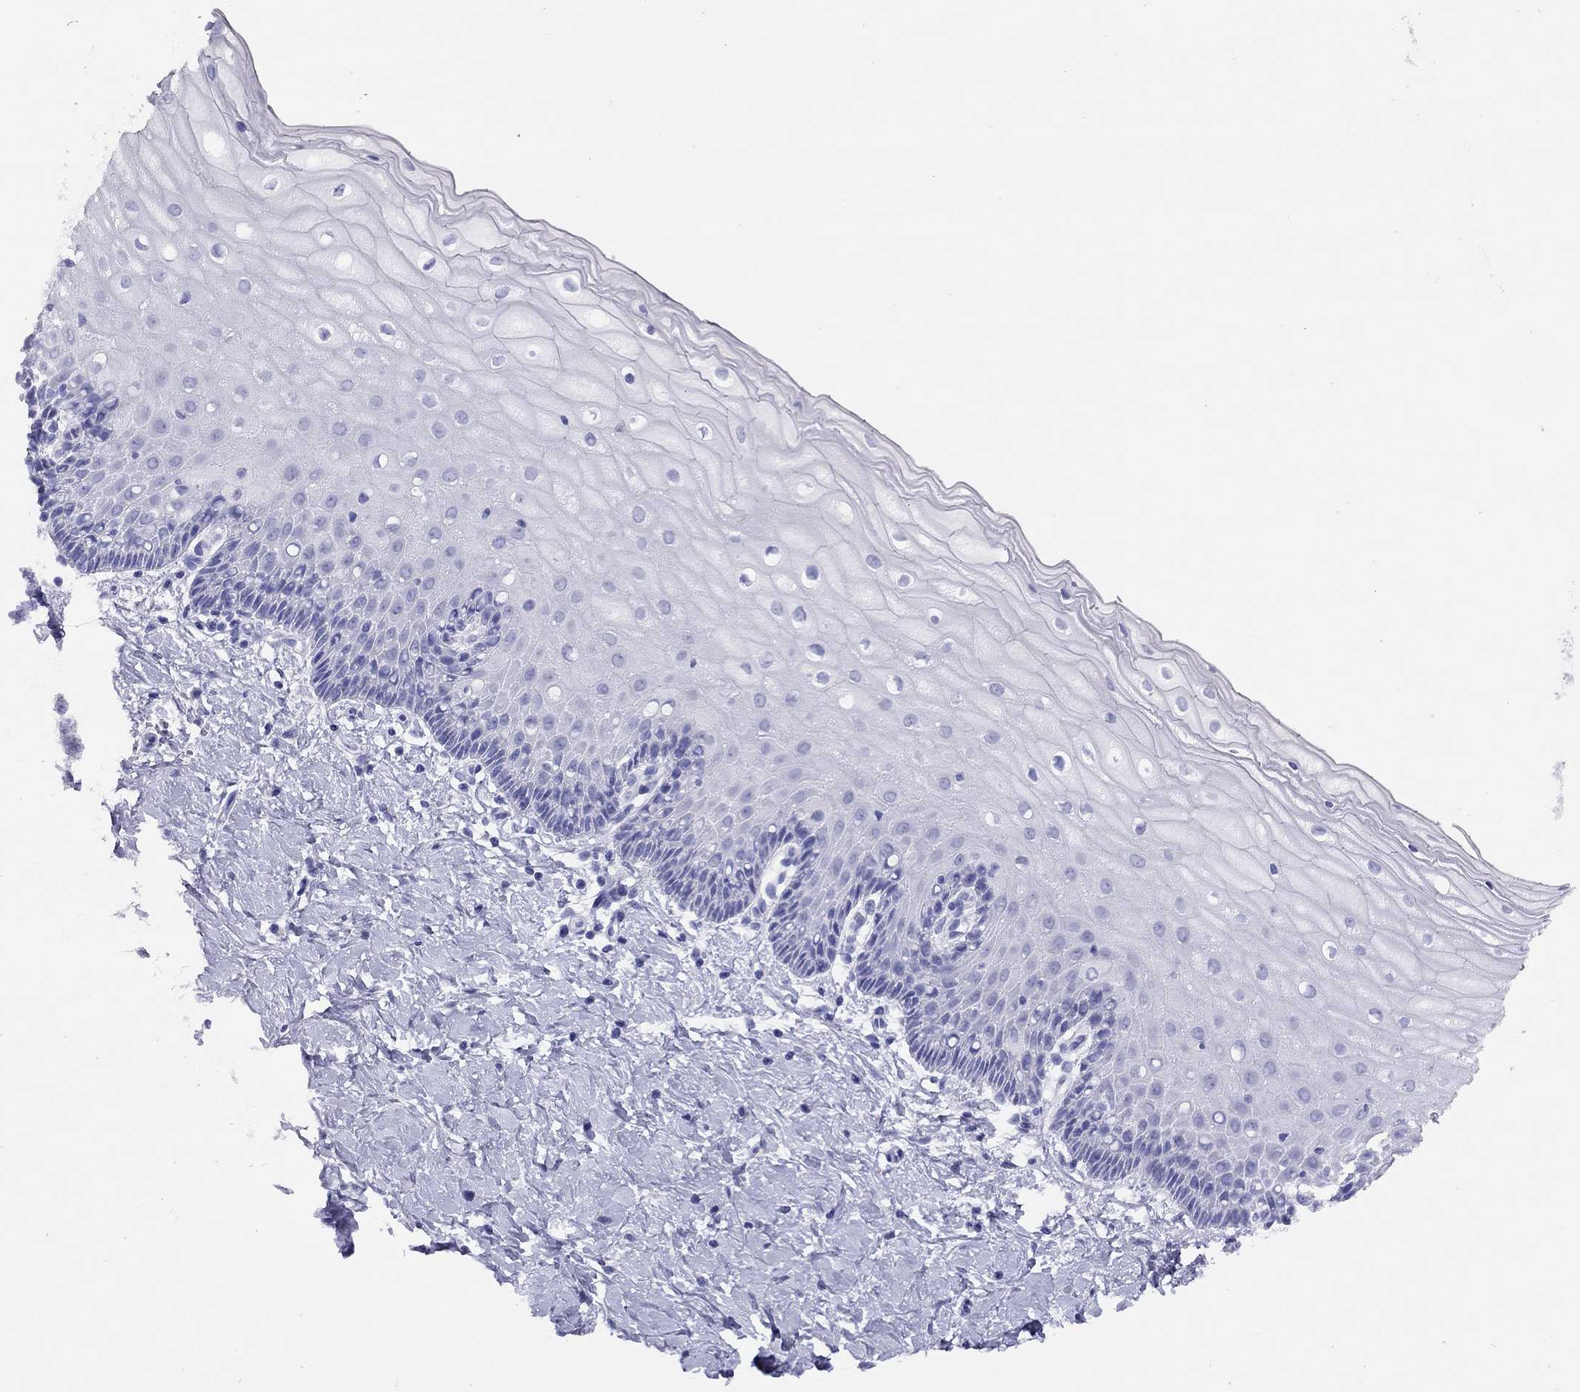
{"staining": {"intensity": "negative", "quantity": "none", "location": "none"}, "tissue": "cervix", "cell_type": "Glandular cells", "image_type": "normal", "snomed": [{"axis": "morphology", "description": "Normal tissue, NOS"}, {"axis": "topography", "description": "Cervix"}], "caption": "An immunohistochemistry (IHC) photomicrograph of unremarkable cervix is shown. There is no staining in glandular cells of cervix.", "gene": "LRIT2", "patient": {"sex": "female", "age": 37}}